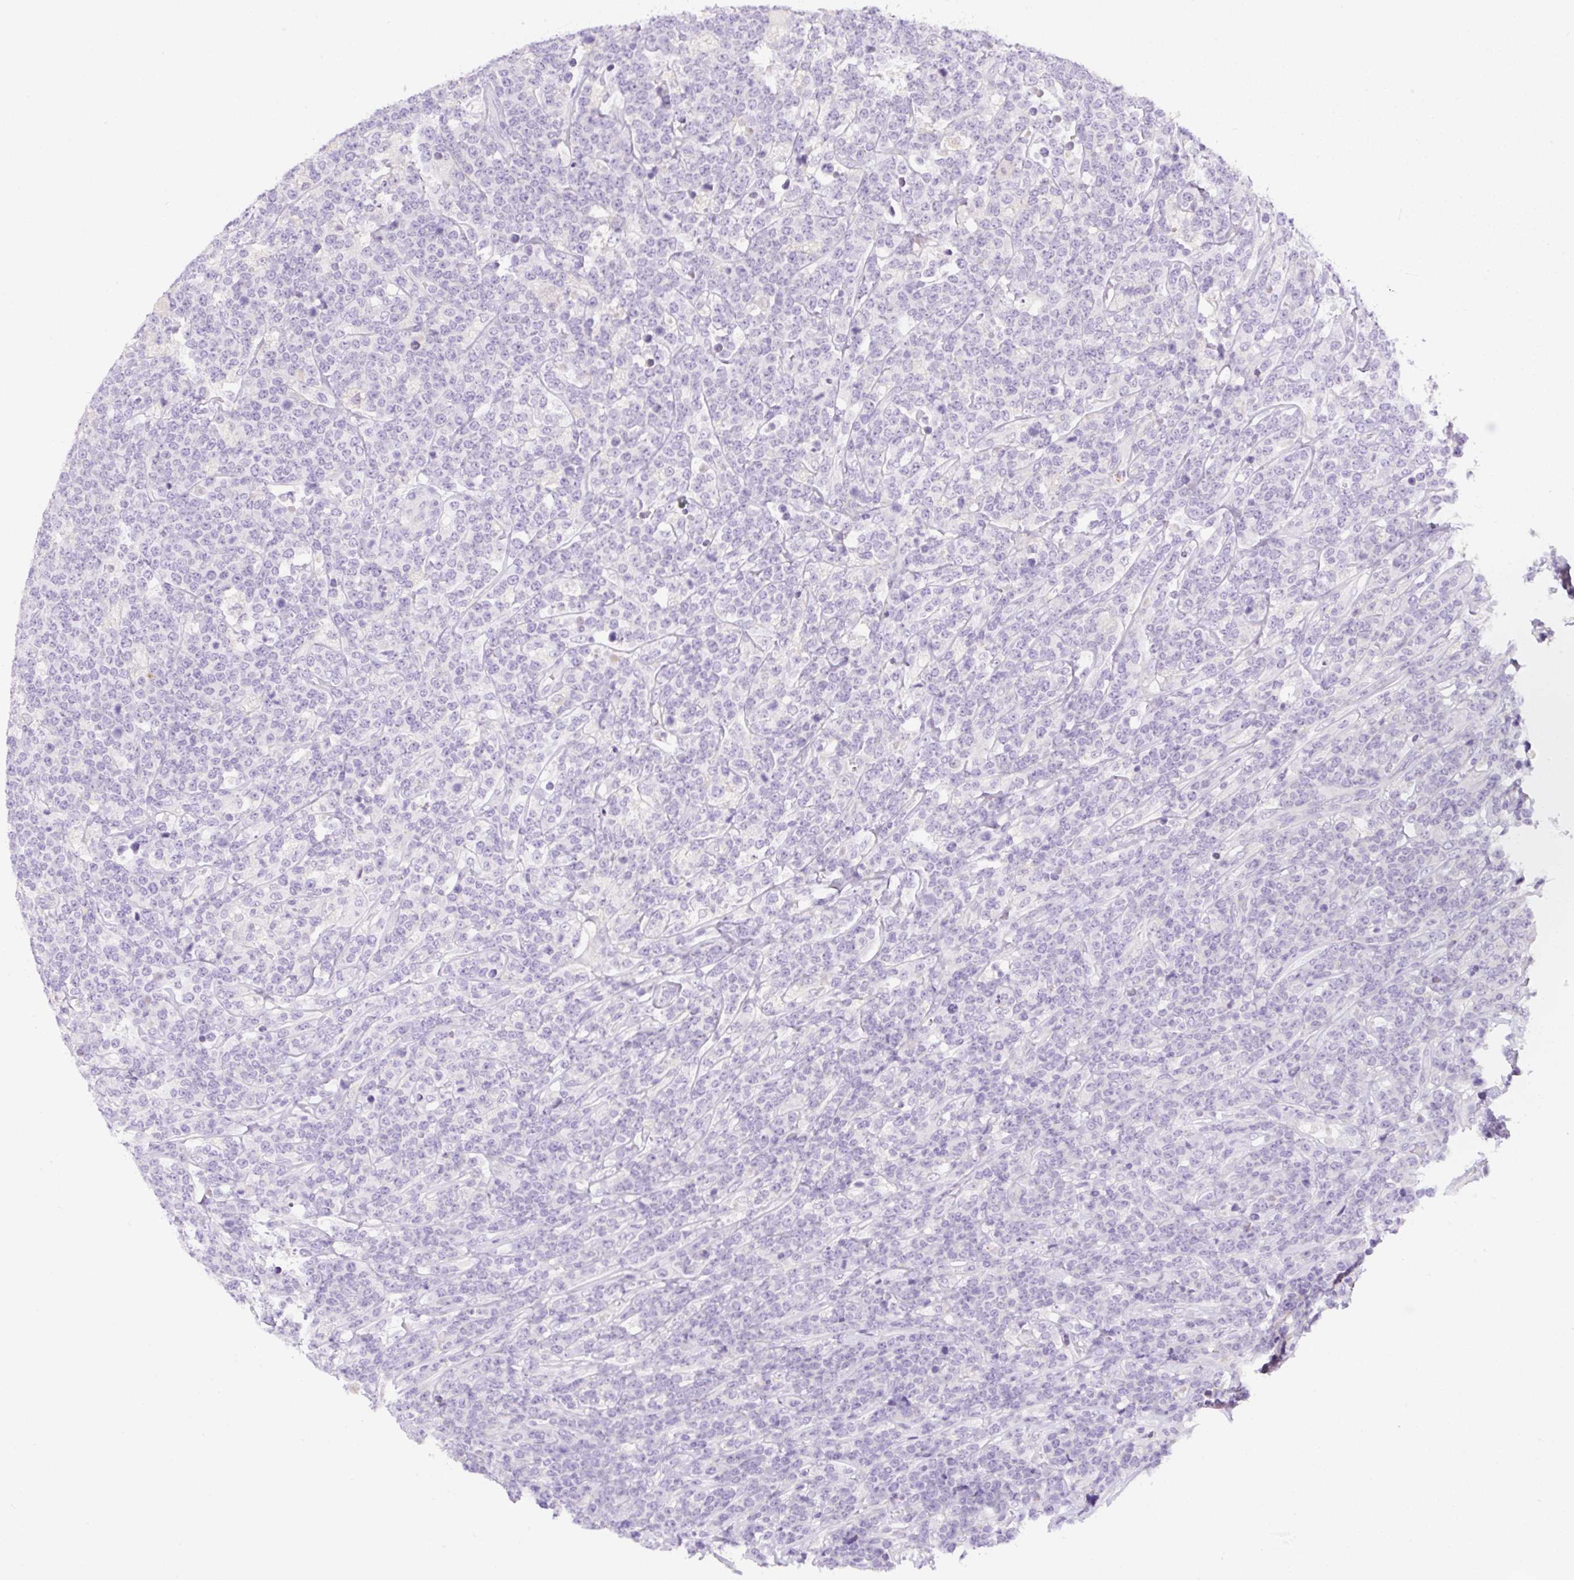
{"staining": {"intensity": "negative", "quantity": "none", "location": "none"}, "tissue": "lymphoma", "cell_type": "Tumor cells", "image_type": "cancer", "snomed": [{"axis": "morphology", "description": "Malignant lymphoma, non-Hodgkin's type, High grade"}, {"axis": "topography", "description": "Small intestine"}], "caption": "This image is of lymphoma stained with immunohistochemistry to label a protein in brown with the nuclei are counter-stained blue. There is no expression in tumor cells. (Brightfield microscopy of DAB (3,3'-diaminobenzidine) immunohistochemistry (IHC) at high magnification).", "gene": "NDST3", "patient": {"sex": "male", "age": 8}}